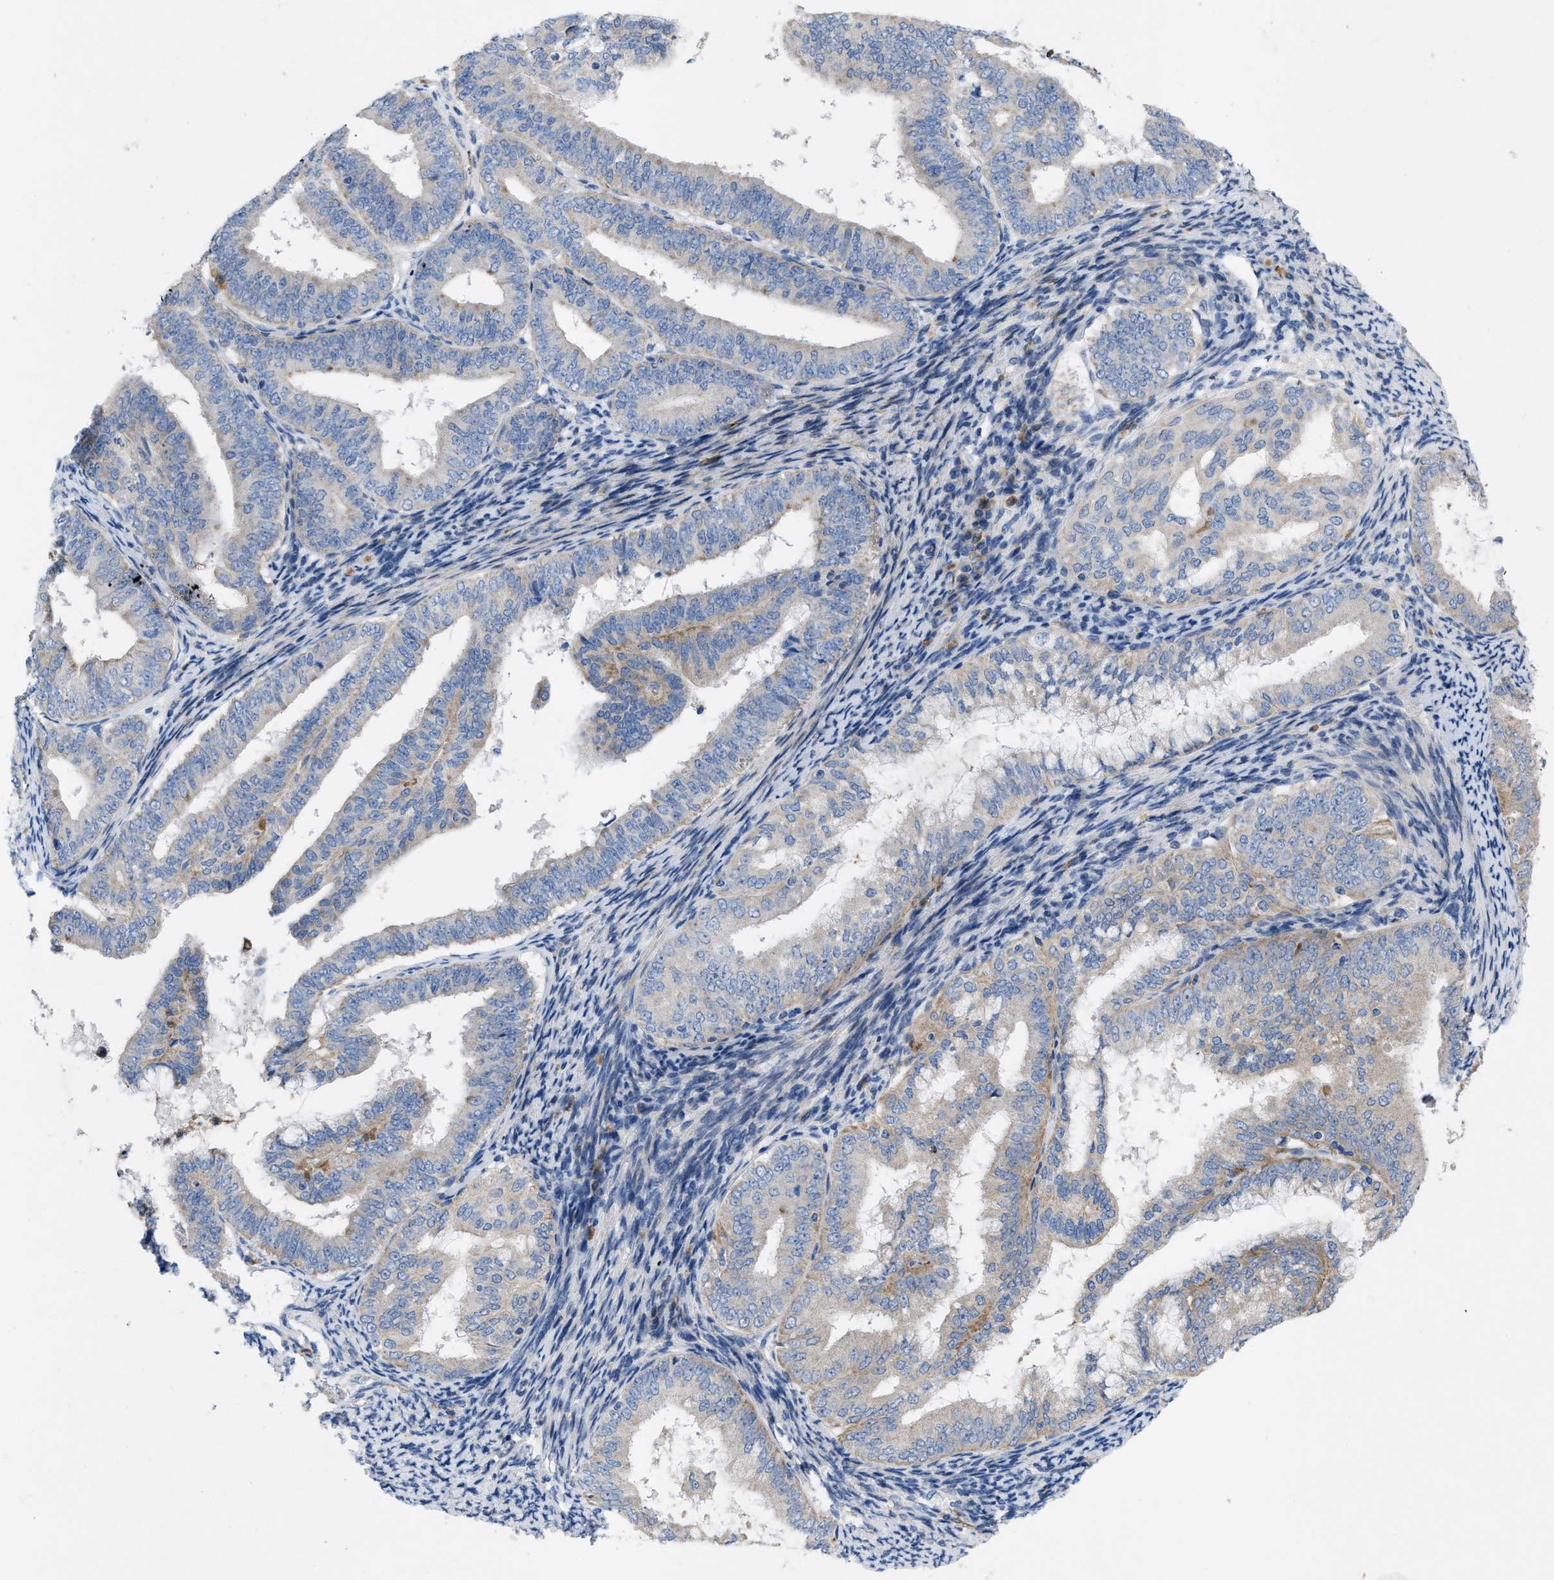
{"staining": {"intensity": "moderate", "quantity": "<25%", "location": "cytoplasmic/membranous"}, "tissue": "endometrial cancer", "cell_type": "Tumor cells", "image_type": "cancer", "snomed": [{"axis": "morphology", "description": "Adenocarcinoma, NOS"}, {"axis": "topography", "description": "Endometrium"}], "caption": "Endometrial adenocarcinoma stained for a protein (brown) reveals moderate cytoplasmic/membranous positive staining in about <25% of tumor cells.", "gene": "PLPPR5", "patient": {"sex": "female", "age": 63}}